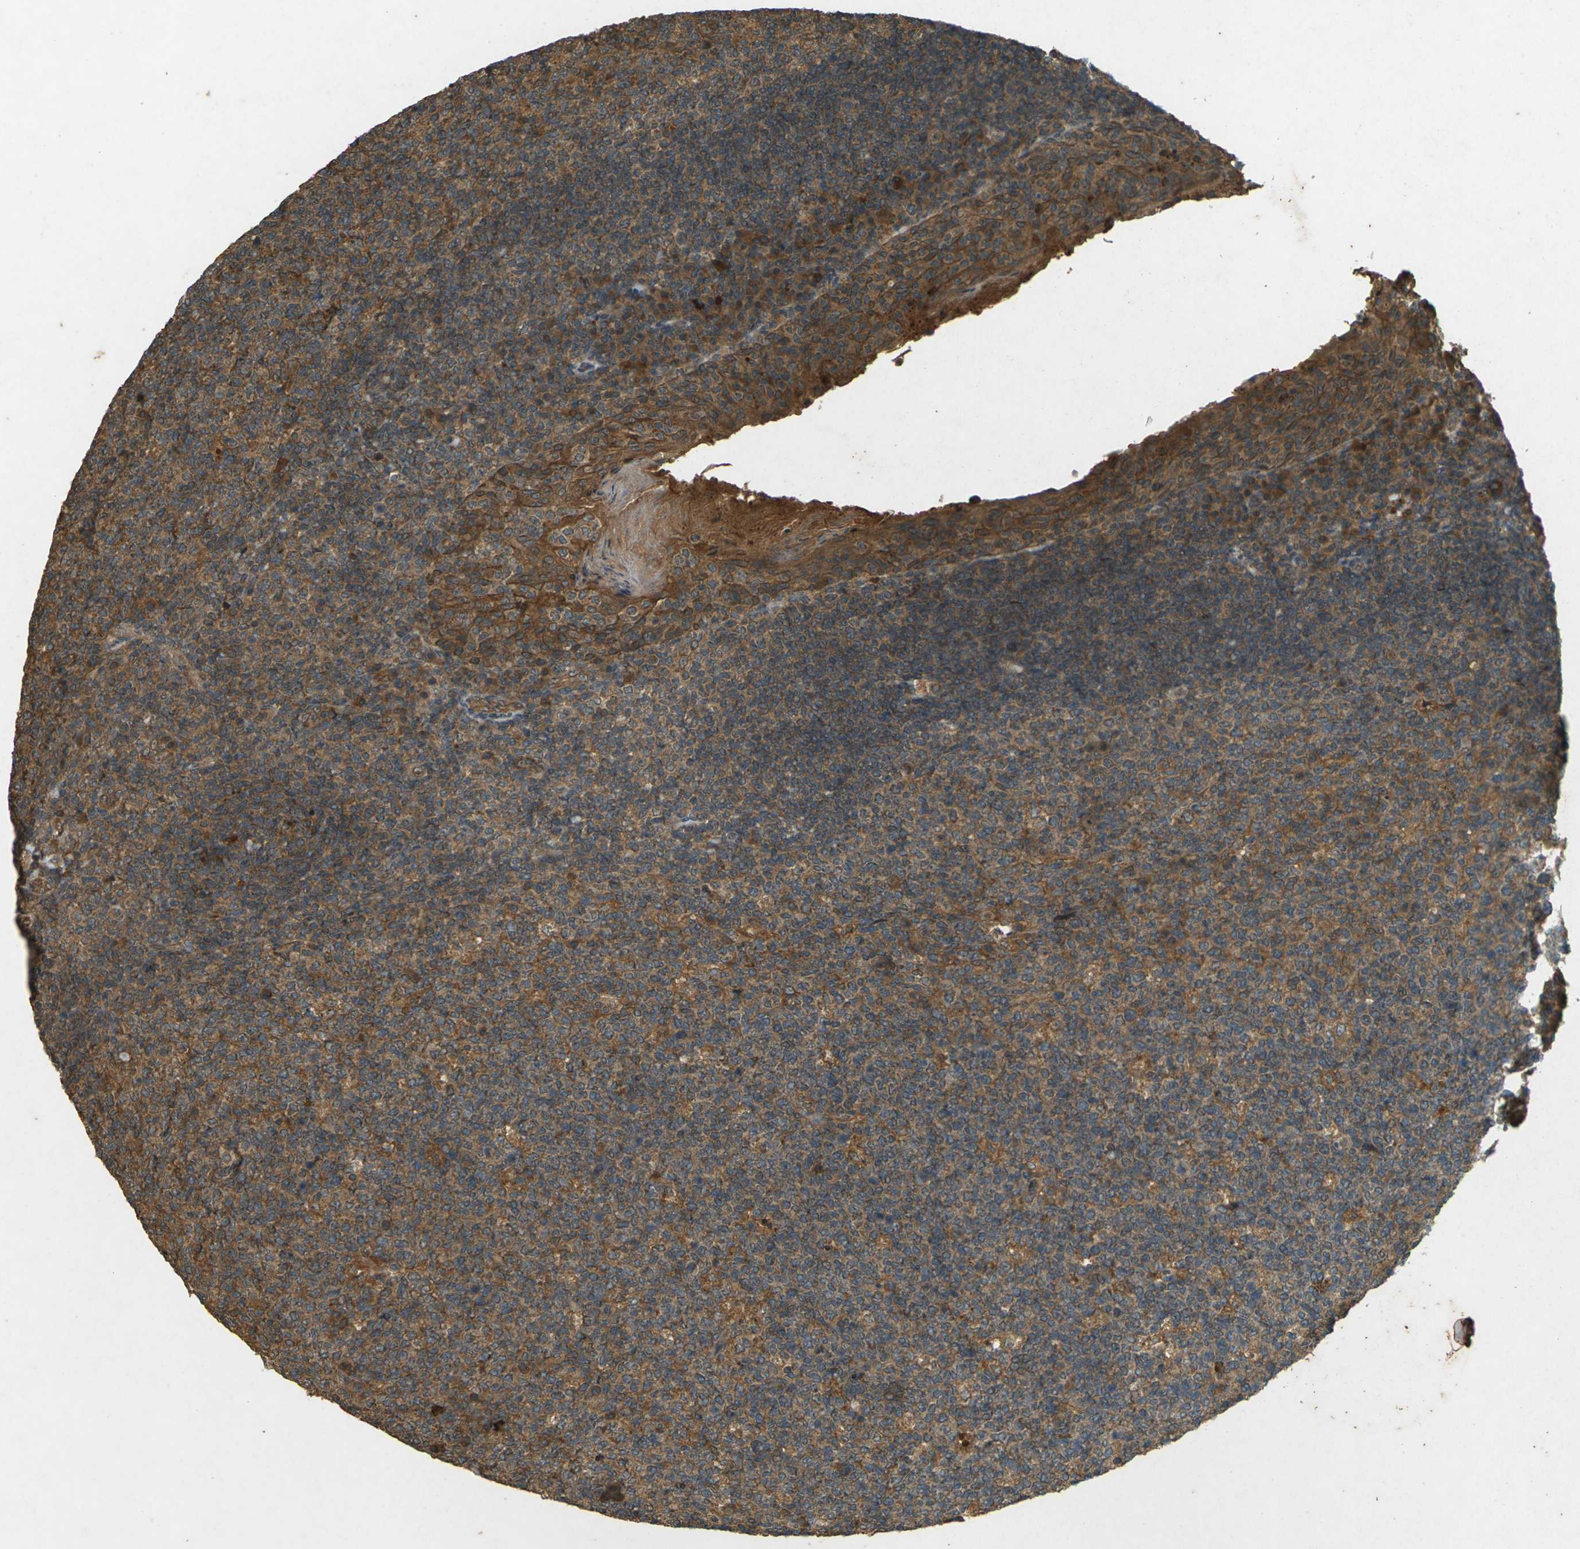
{"staining": {"intensity": "moderate", "quantity": ">75%", "location": "cytoplasmic/membranous"}, "tissue": "tonsil", "cell_type": "Germinal center cells", "image_type": "normal", "snomed": [{"axis": "morphology", "description": "Normal tissue, NOS"}, {"axis": "topography", "description": "Tonsil"}], "caption": "IHC staining of normal tonsil, which reveals medium levels of moderate cytoplasmic/membranous positivity in approximately >75% of germinal center cells indicating moderate cytoplasmic/membranous protein expression. The staining was performed using DAB (3,3'-diaminobenzidine) (brown) for protein detection and nuclei were counterstained in hematoxylin (blue).", "gene": "TAP1", "patient": {"sex": "male", "age": 17}}